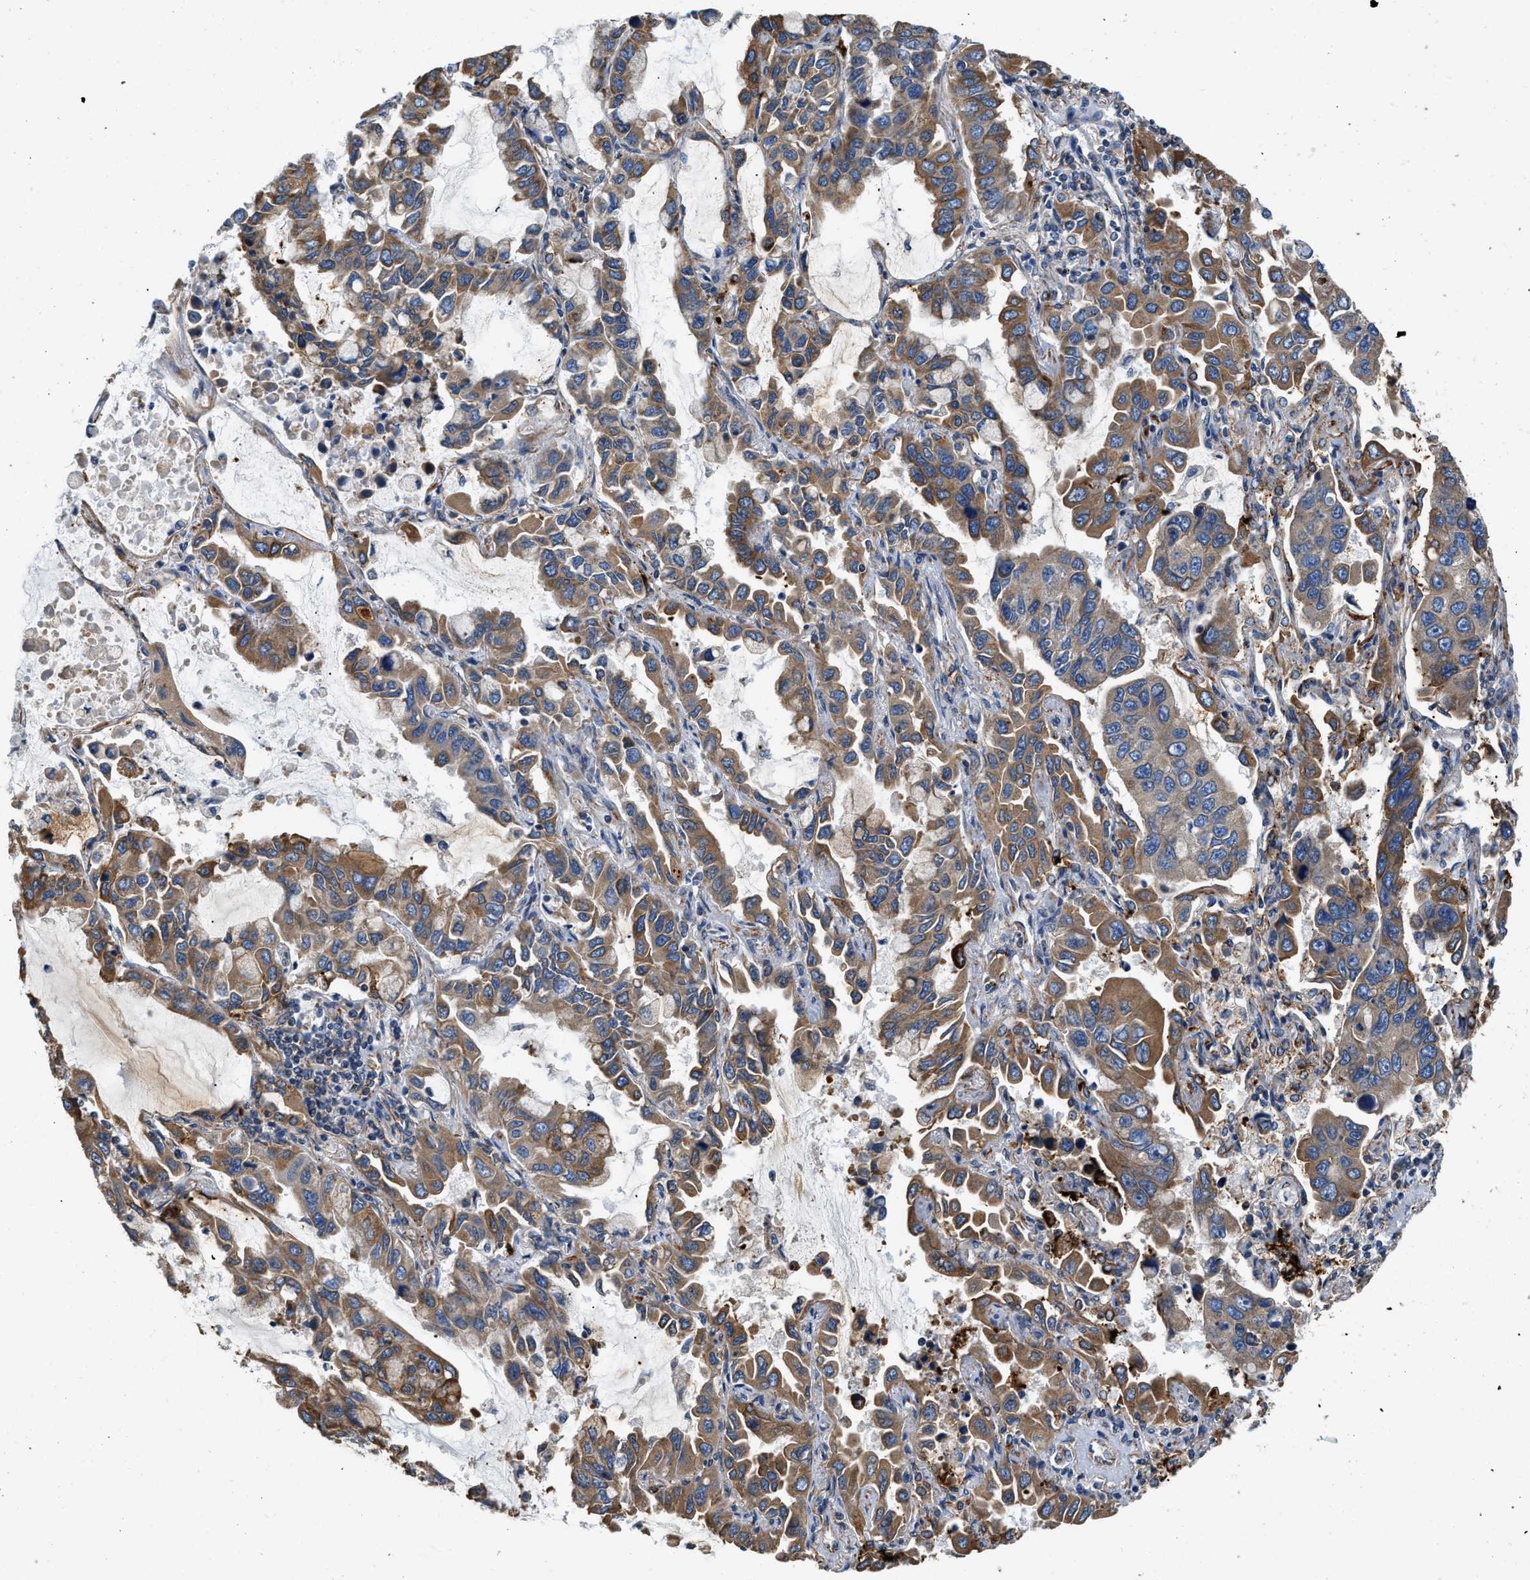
{"staining": {"intensity": "moderate", "quantity": ">75%", "location": "cytoplasmic/membranous"}, "tissue": "lung cancer", "cell_type": "Tumor cells", "image_type": "cancer", "snomed": [{"axis": "morphology", "description": "Adenocarcinoma, NOS"}, {"axis": "topography", "description": "Lung"}], "caption": "Lung adenocarcinoma stained for a protein reveals moderate cytoplasmic/membranous positivity in tumor cells. (DAB (3,3'-diaminobenzidine) IHC, brown staining for protein, blue staining for nuclei).", "gene": "ARL6IP5", "patient": {"sex": "male", "age": 64}}